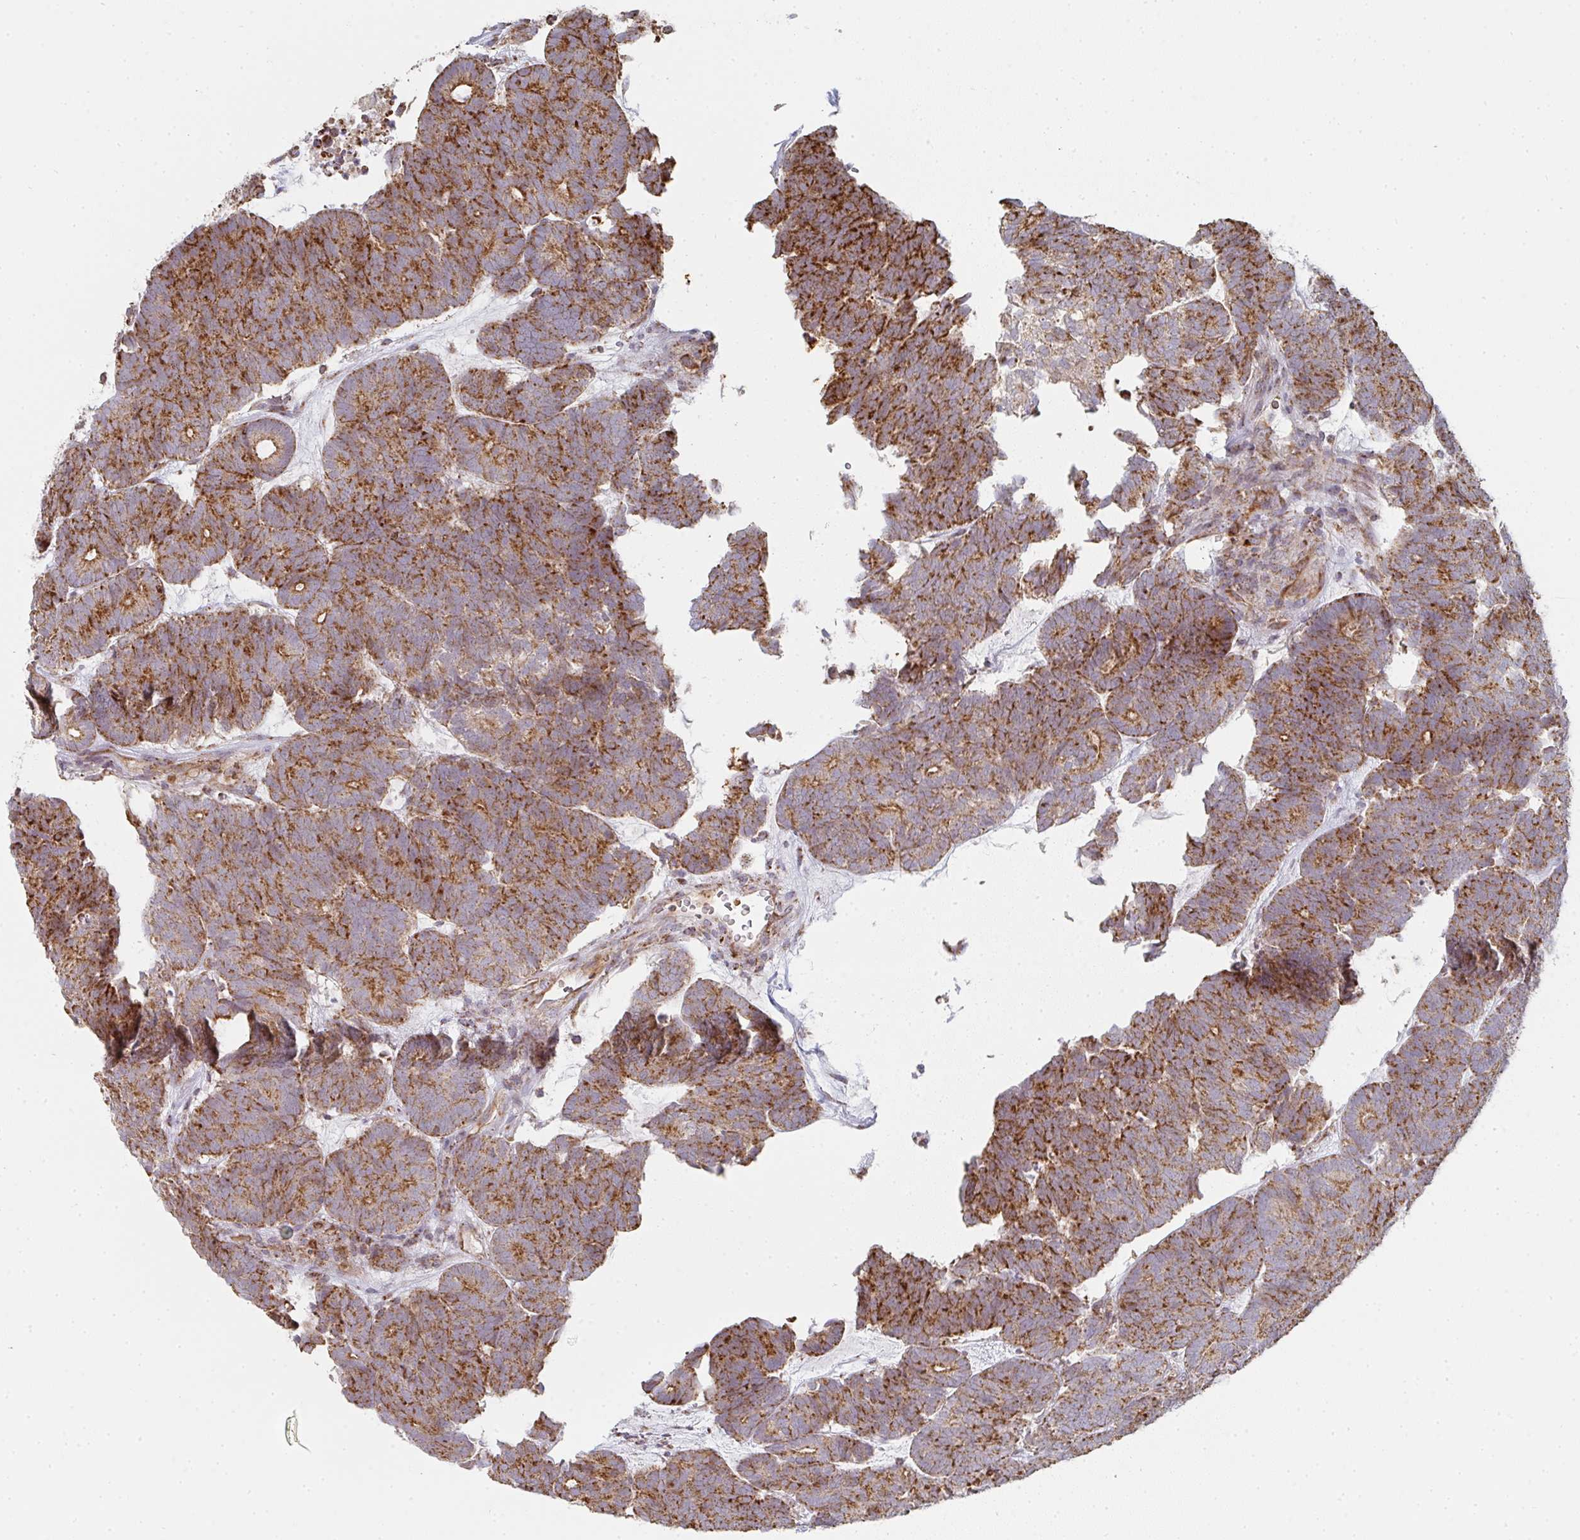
{"staining": {"intensity": "strong", "quantity": ">75%", "location": "cytoplasmic/membranous"}, "tissue": "head and neck cancer", "cell_type": "Tumor cells", "image_type": "cancer", "snomed": [{"axis": "morphology", "description": "Adenocarcinoma, NOS"}, {"axis": "topography", "description": "Head-Neck"}], "caption": "Head and neck adenocarcinoma stained for a protein demonstrates strong cytoplasmic/membranous positivity in tumor cells.", "gene": "ZNF526", "patient": {"sex": "female", "age": 81}}